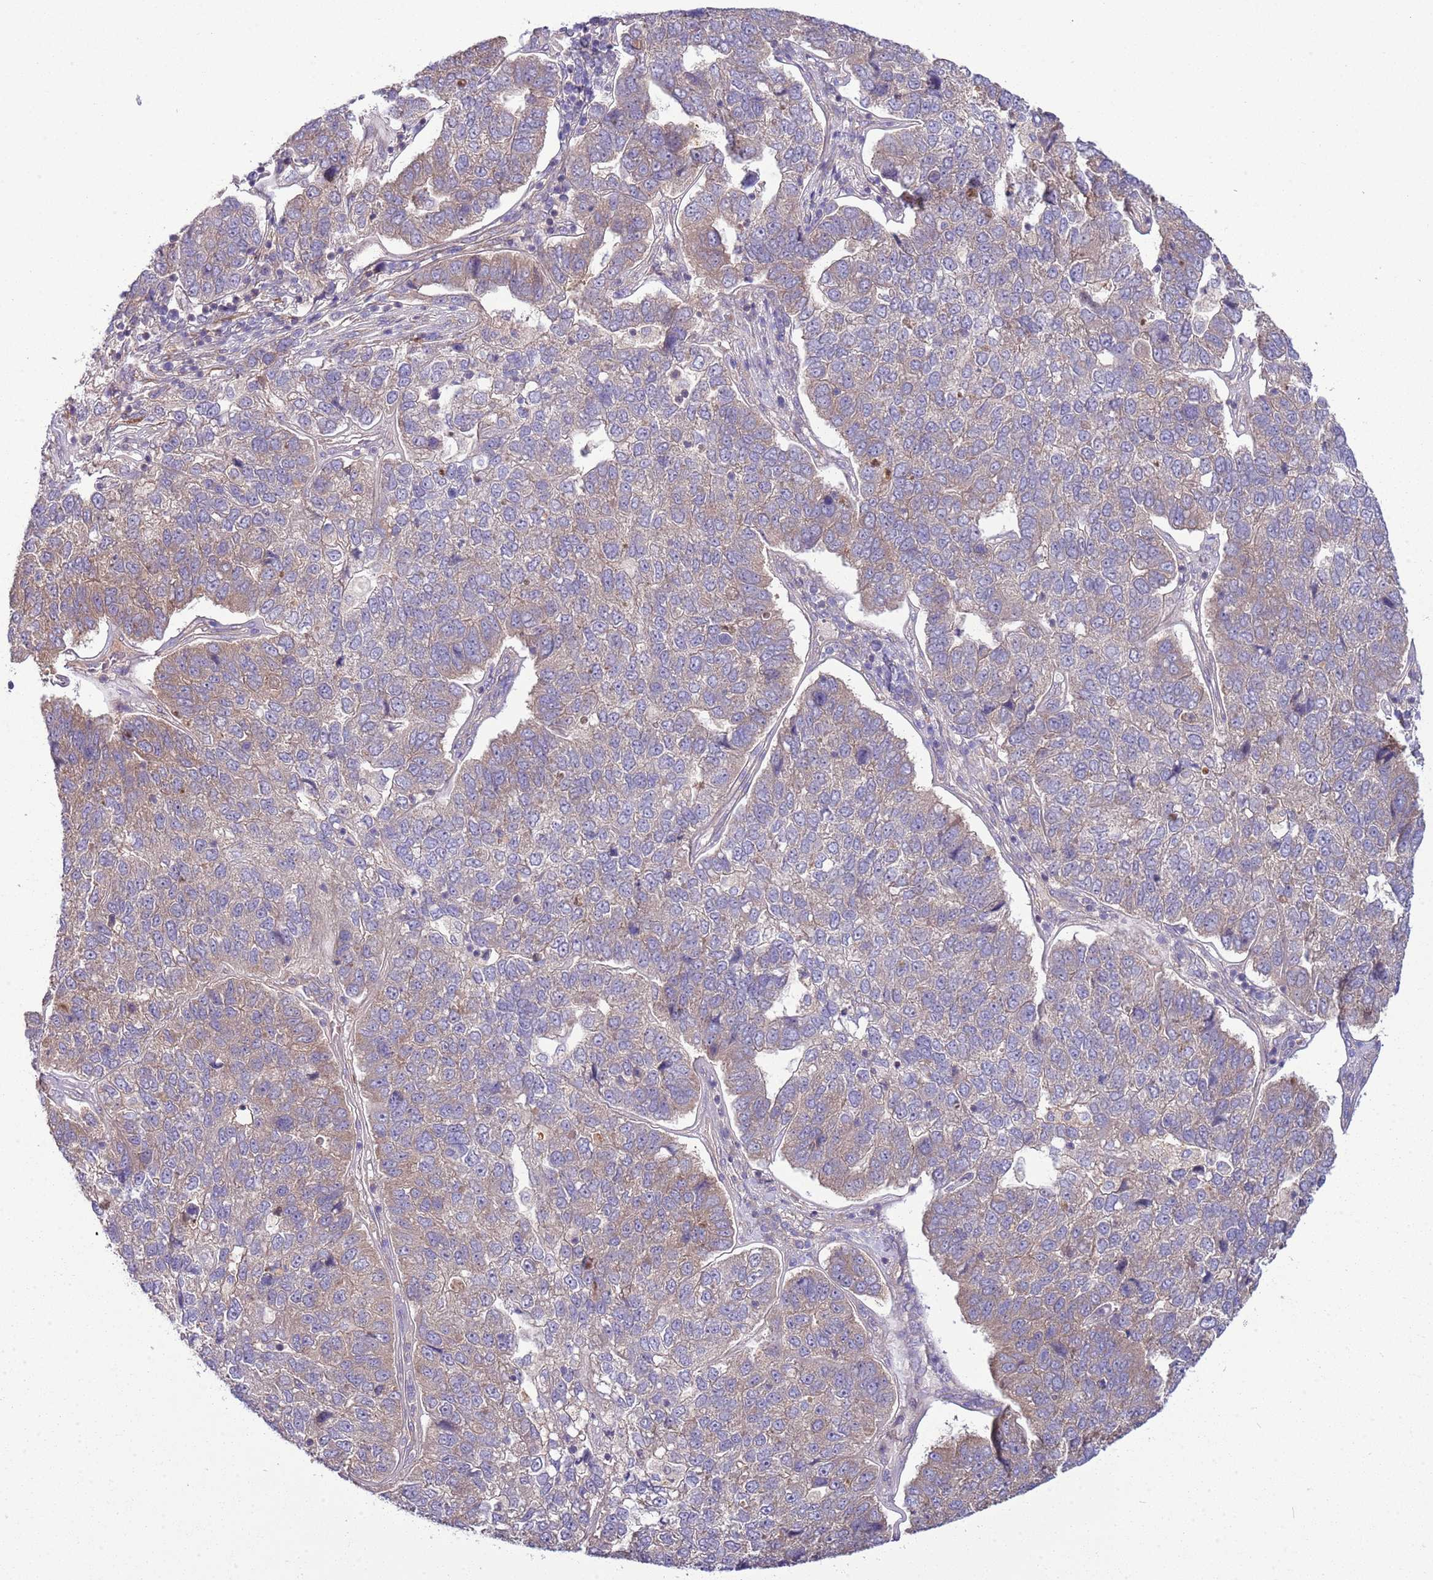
{"staining": {"intensity": "moderate", "quantity": "25%-75%", "location": "cytoplasmic/membranous"}, "tissue": "pancreatic cancer", "cell_type": "Tumor cells", "image_type": "cancer", "snomed": [{"axis": "morphology", "description": "Adenocarcinoma, NOS"}, {"axis": "topography", "description": "Pancreas"}], "caption": "Brown immunohistochemical staining in pancreatic cancer shows moderate cytoplasmic/membranous staining in about 25%-75% of tumor cells. (Stains: DAB (3,3'-diaminobenzidine) in brown, nuclei in blue, Microscopy: brightfield microscopy at high magnification).", "gene": "GNL1", "patient": {"sex": "female", "age": 61}}